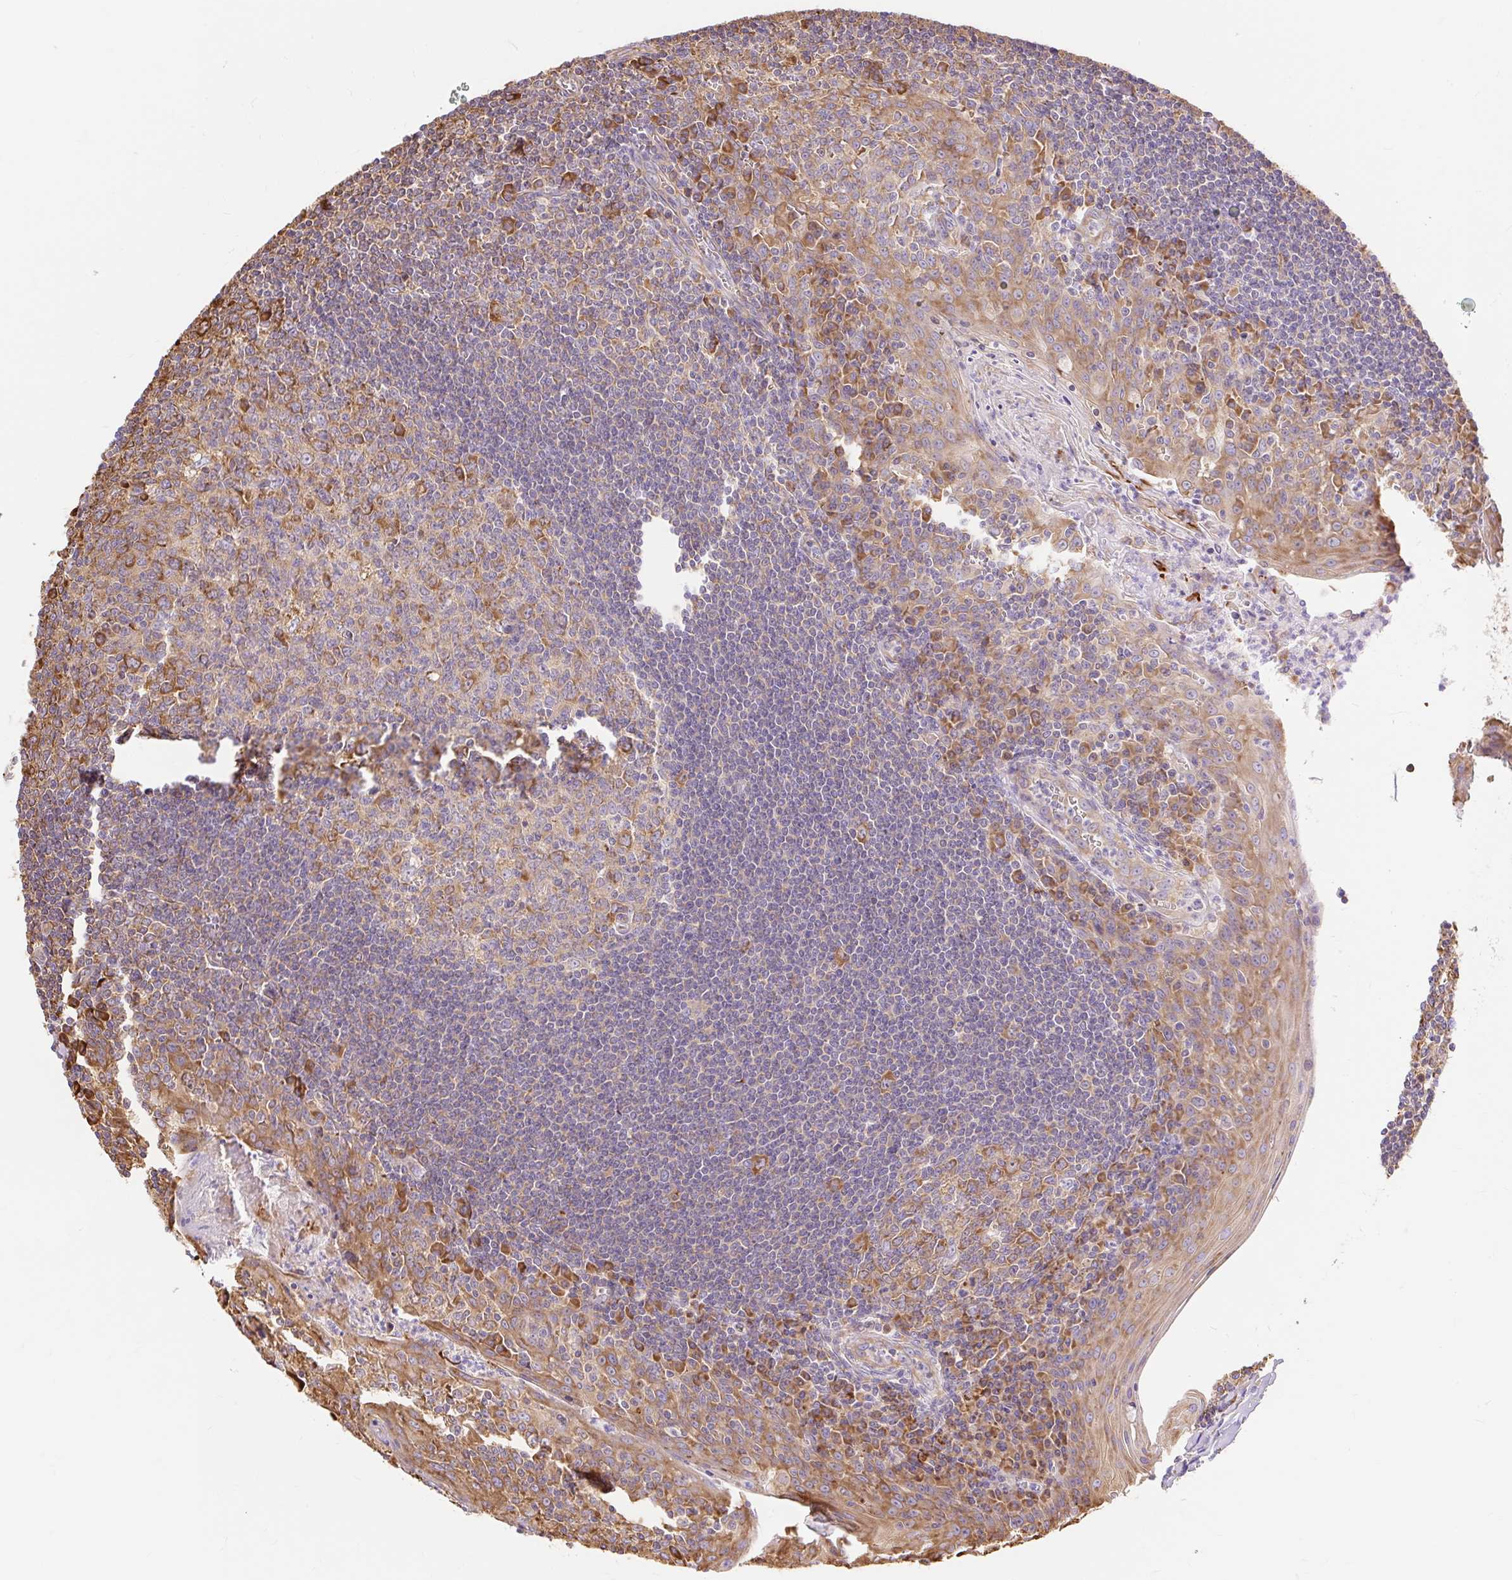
{"staining": {"intensity": "moderate", "quantity": "25%-75%", "location": "cytoplasmic/membranous"}, "tissue": "tonsil", "cell_type": "Germinal center cells", "image_type": "normal", "snomed": [{"axis": "morphology", "description": "Normal tissue, NOS"}, {"axis": "topography", "description": "Tonsil"}], "caption": "Protein staining of unremarkable tonsil demonstrates moderate cytoplasmic/membranous staining in approximately 25%-75% of germinal center cells. (brown staining indicates protein expression, while blue staining denotes nuclei).", "gene": "ENSG00000260836", "patient": {"sex": "male", "age": 27}}